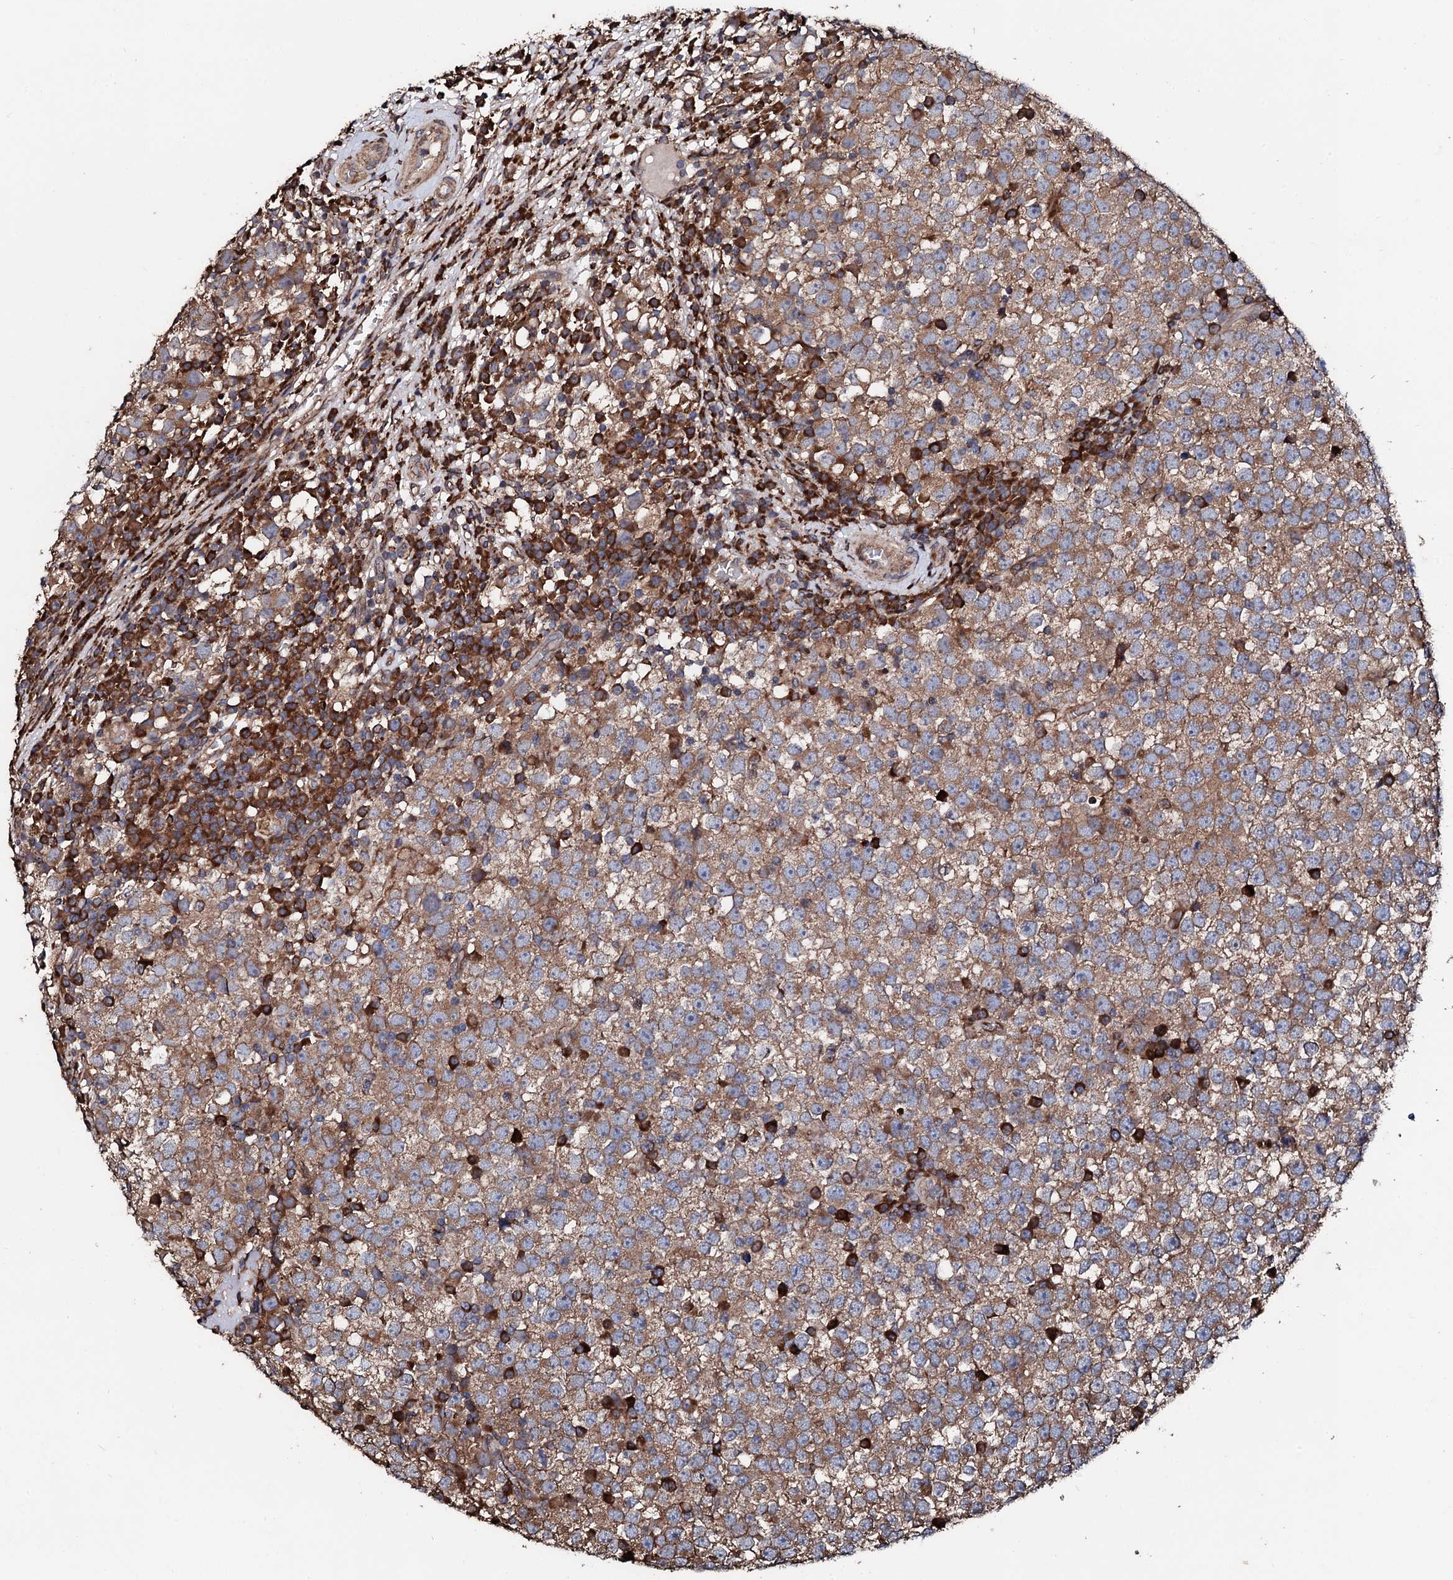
{"staining": {"intensity": "moderate", "quantity": ">75%", "location": "cytoplasmic/membranous"}, "tissue": "testis cancer", "cell_type": "Tumor cells", "image_type": "cancer", "snomed": [{"axis": "morphology", "description": "Seminoma, NOS"}, {"axis": "topography", "description": "Testis"}], "caption": "This is an image of IHC staining of testis seminoma, which shows moderate positivity in the cytoplasmic/membranous of tumor cells.", "gene": "CKAP5", "patient": {"sex": "male", "age": 65}}